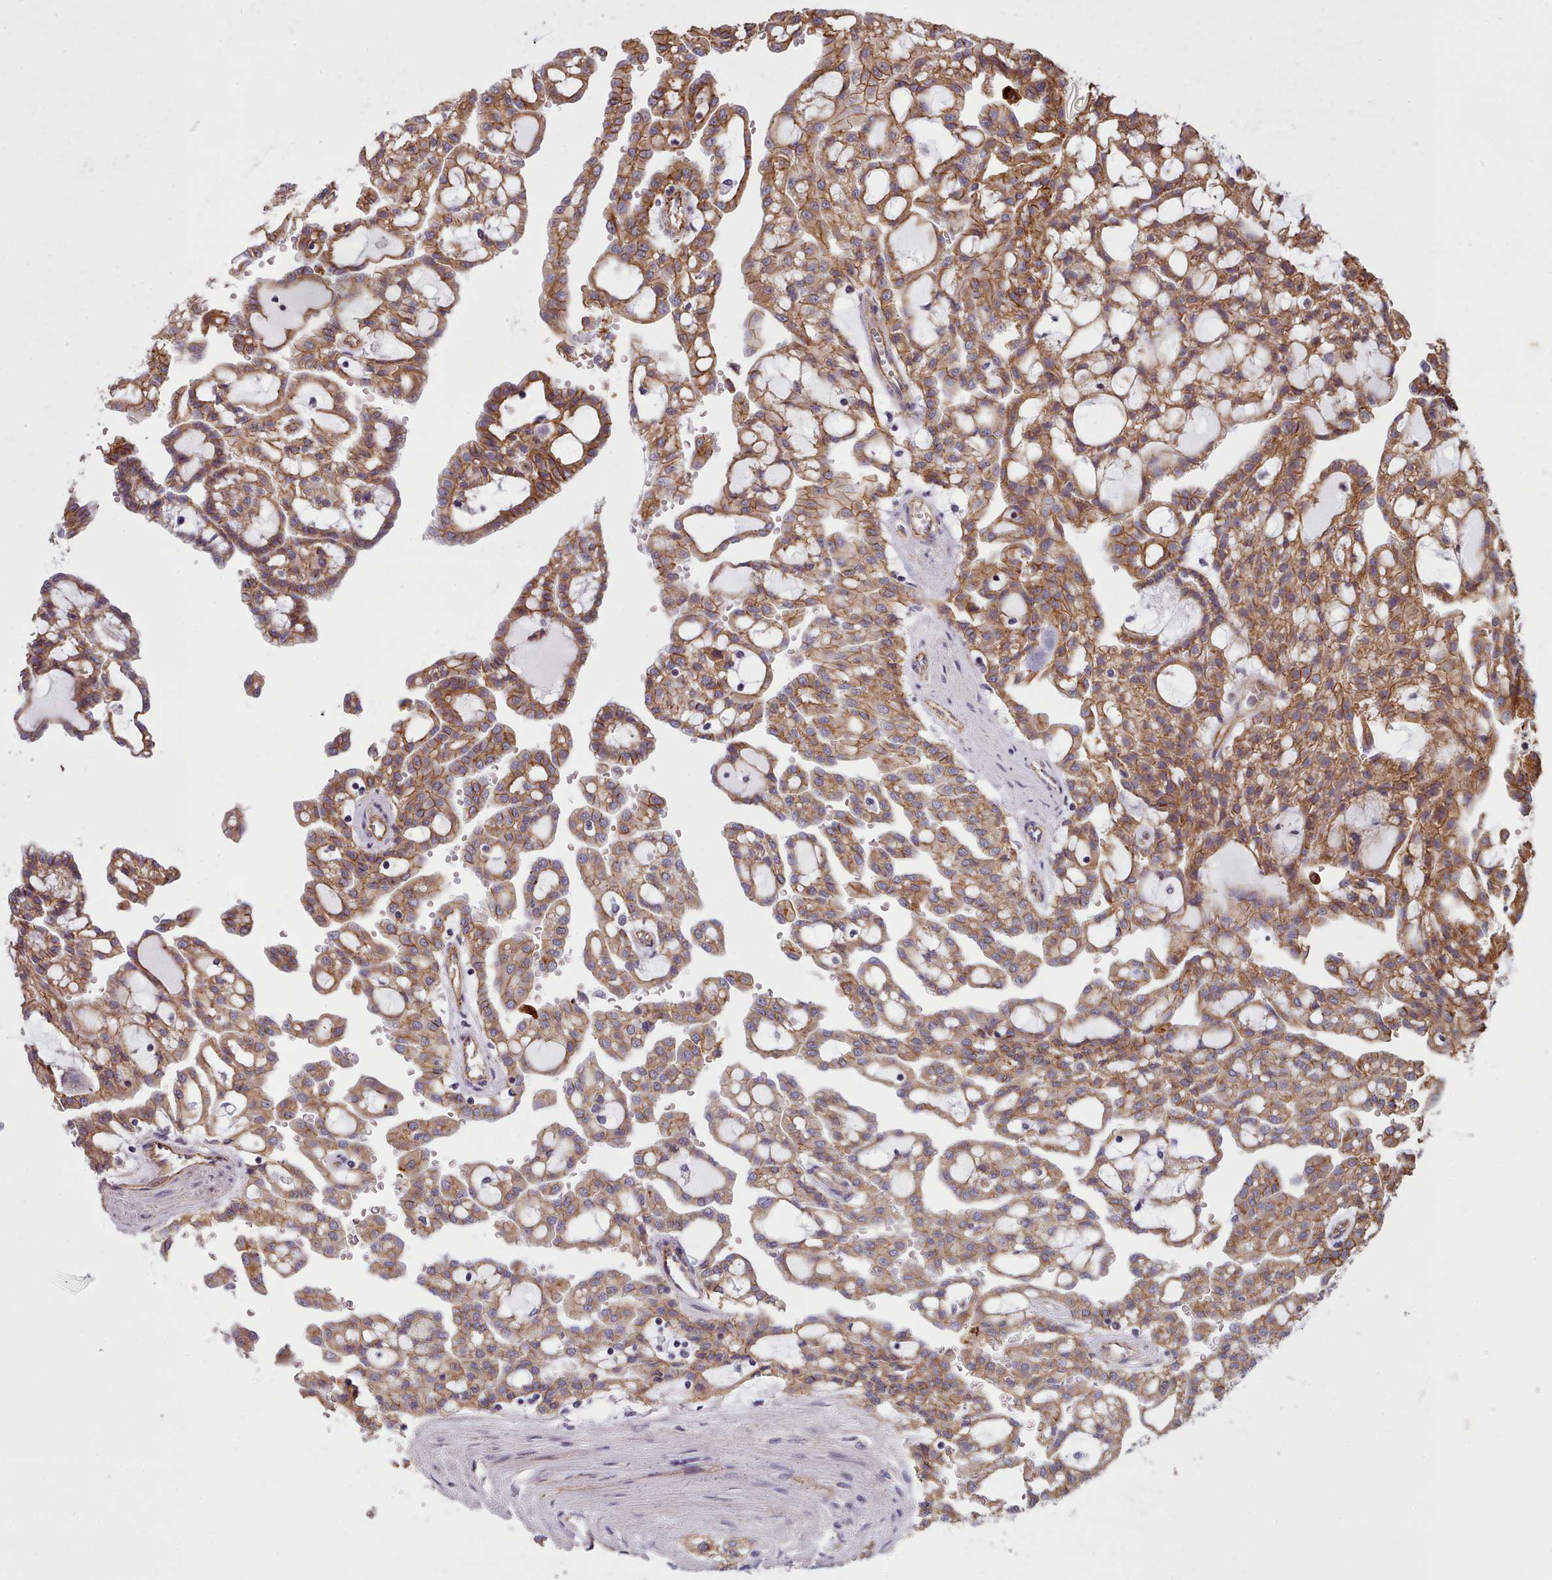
{"staining": {"intensity": "moderate", "quantity": ">75%", "location": "cytoplasmic/membranous"}, "tissue": "renal cancer", "cell_type": "Tumor cells", "image_type": "cancer", "snomed": [{"axis": "morphology", "description": "Adenocarcinoma, NOS"}, {"axis": "topography", "description": "Kidney"}], "caption": "Renal cancer (adenocarcinoma) tissue displays moderate cytoplasmic/membranous expression in about >75% of tumor cells (Stains: DAB (3,3'-diaminobenzidine) in brown, nuclei in blue, Microscopy: brightfield microscopy at high magnification).", "gene": "MRPL46", "patient": {"sex": "male", "age": 63}}